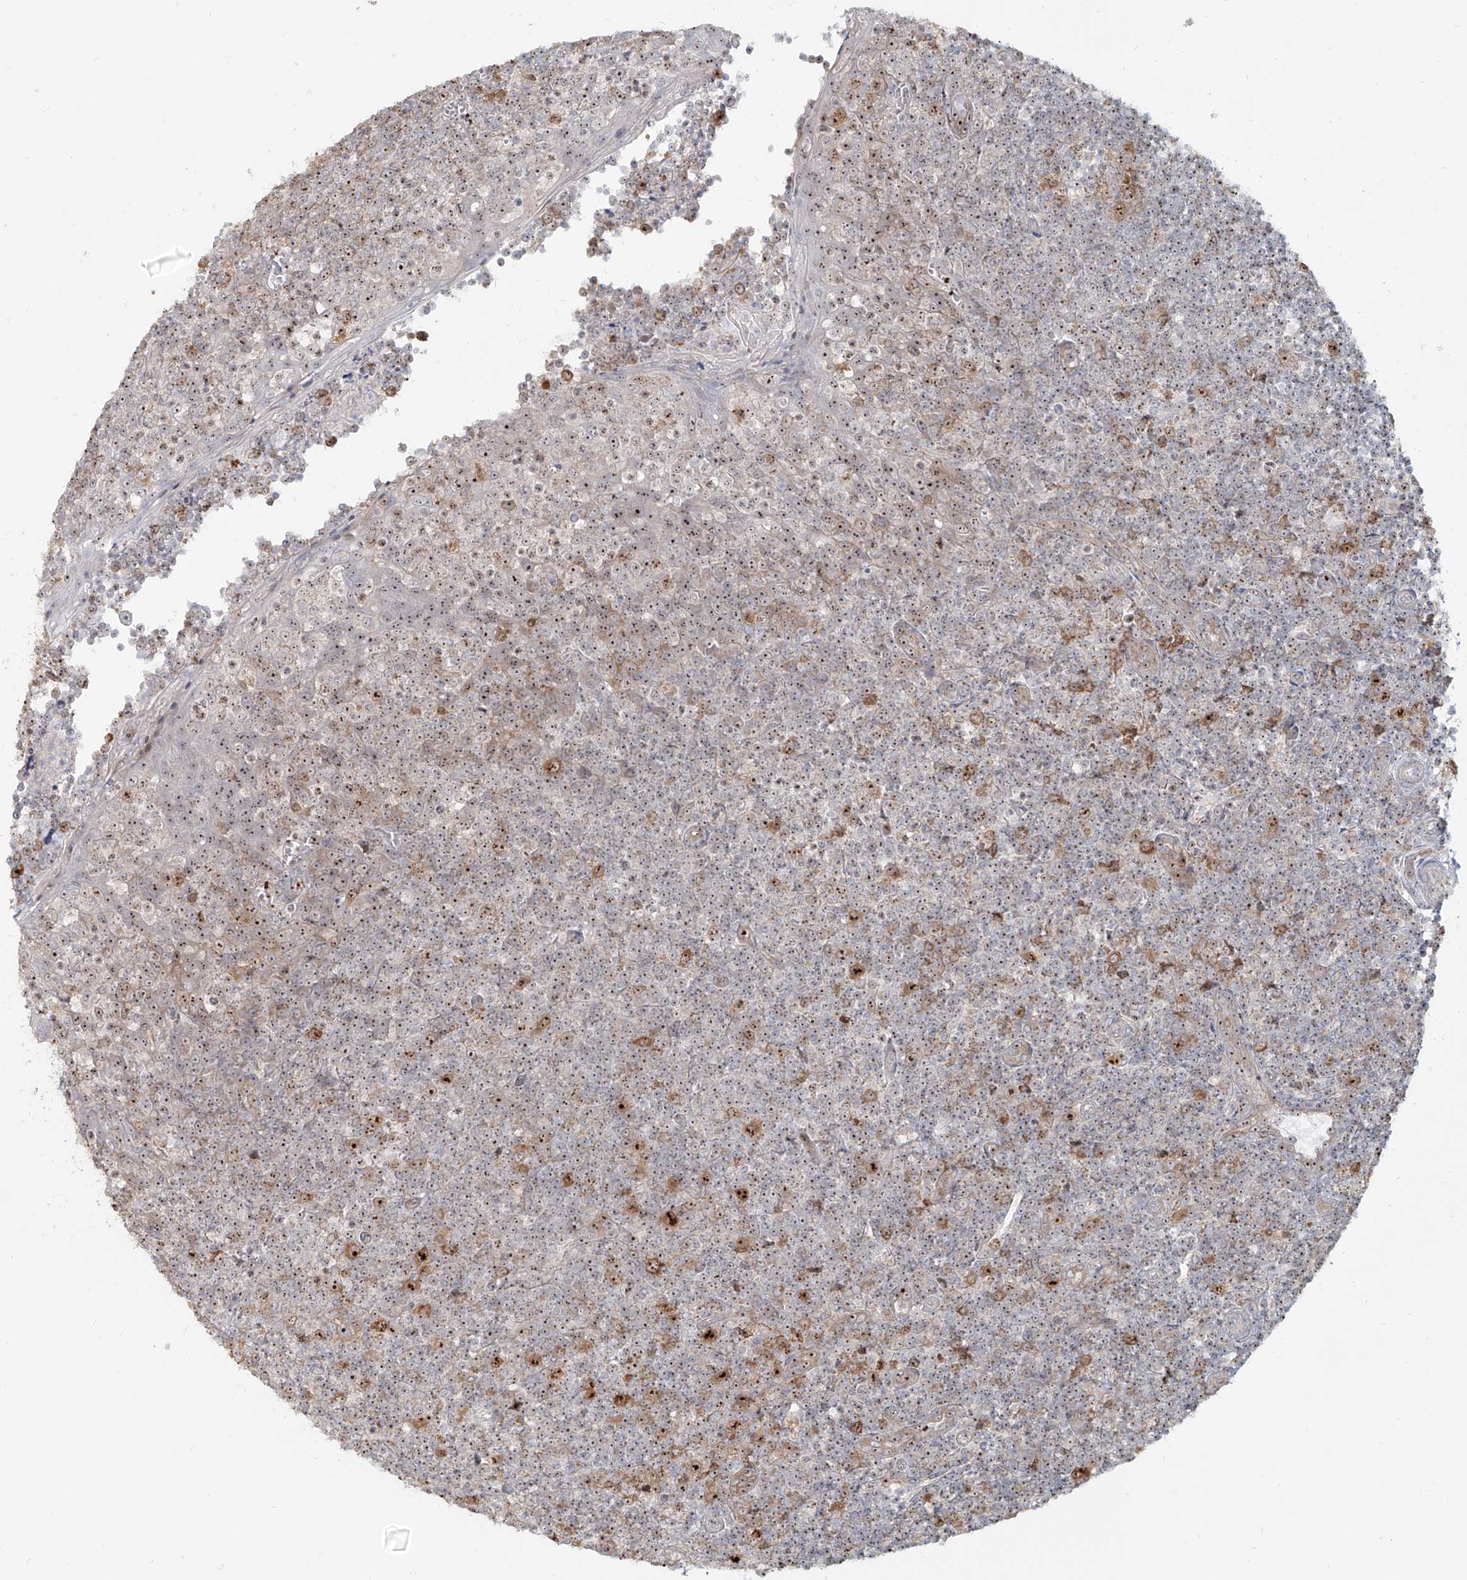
{"staining": {"intensity": "moderate", "quantity": ">75%", "location": "nuclear"}, "tissue": "tonsil", "cell_type": "Germinal center cells", "image_type": "normal", "snomed": [{"axis": "morphology", "description": "Normal tissue, NOS"}, {"axis": "topography", "description": "Tonsil"}], "caption": "Germinal center cells show medium levels of moderate nuclear expression in about >75% of cells in unremarkable tonsil.", "gene": "BYSL", "patient": {"sex": "female", "age": 19}}